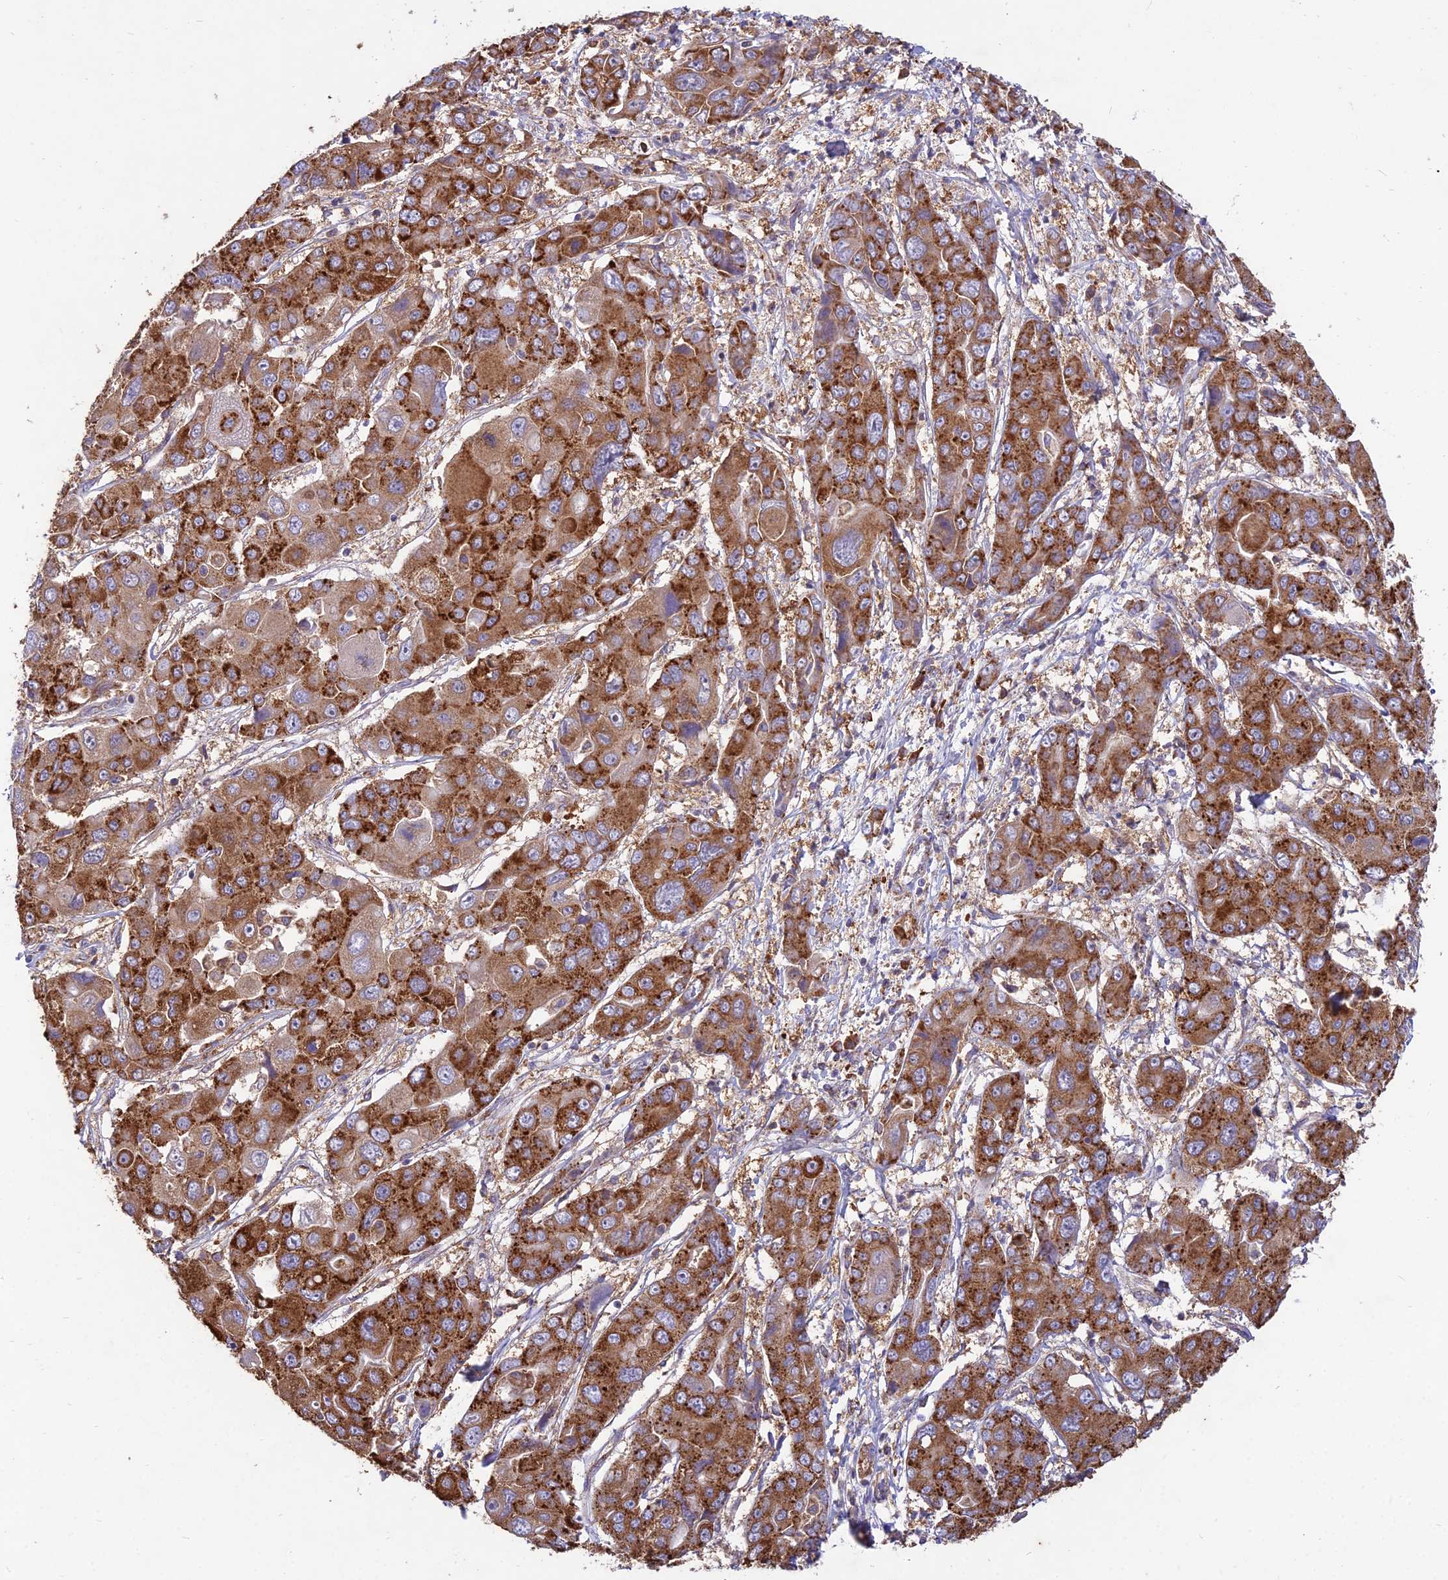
{"staining": {"intensity": "strong", "quantity": ">75%", "location": "cytoplasmic/membranous"}, "tissue": "liver cancer", "cell_type": "Tumor cells", "image_type": "cancer", "snomed": [{"axis": "morphology", "description": "Cholangiocarcinoma"}, {"axis": "topography", "description": "Liver"}], "caption": "Human cholangiocarcinoma (liver) stained with a brown dye displays strong cytoplasmic/membranous positive staining in approximately >75% of tumor cells.", "gene": "NXNL2", "patient": {"sex": "male", "age": 67}}